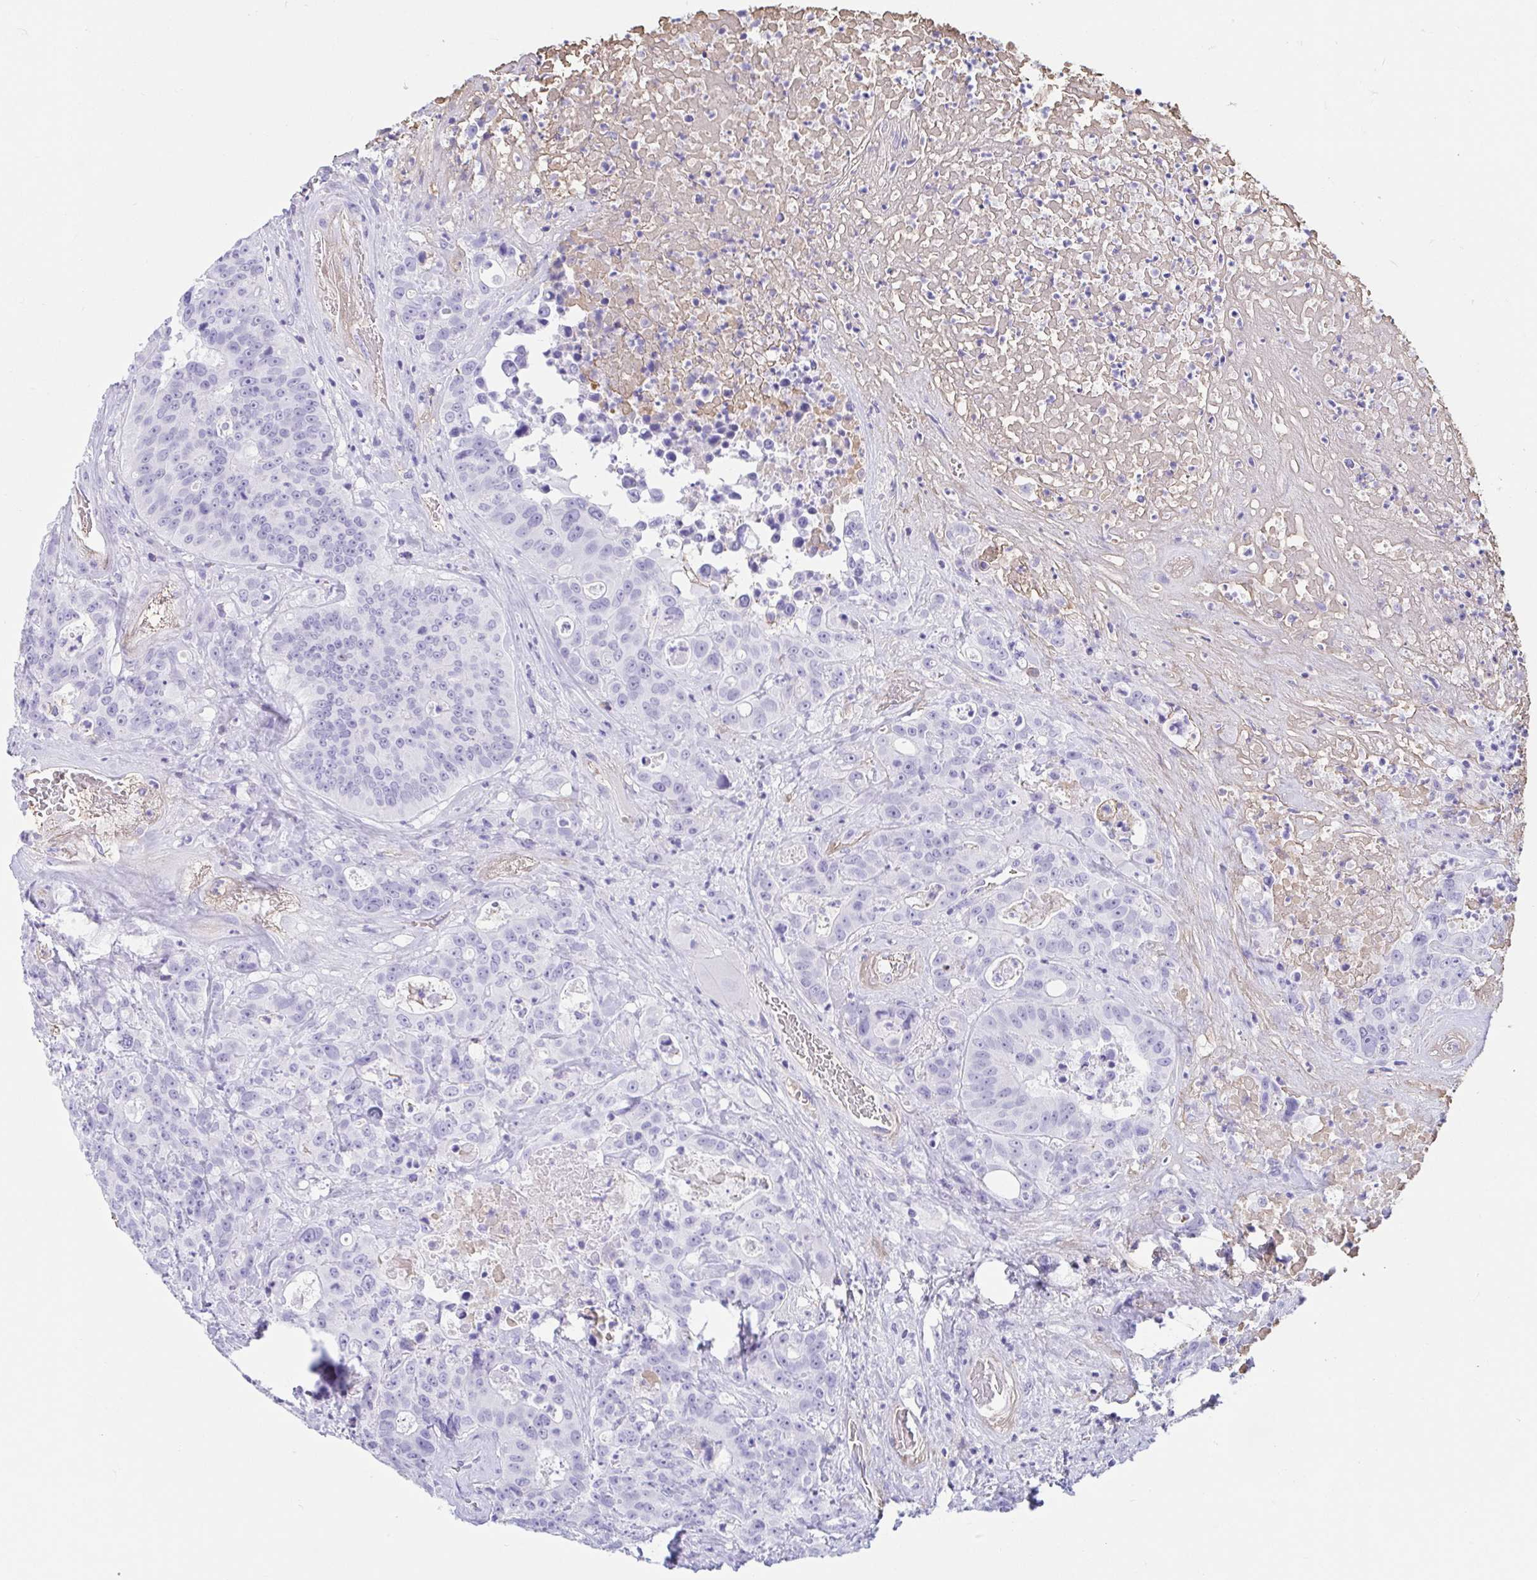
{"staining": {"intensity": "negative", "quantity": "none", "location": "none"}, "tissue": "colorectal cancer", "cell_type": "Tumor cells", "image_type": "cancer", "snomed": [{"axis": "morphology", "description": "Adenocarcinoma, NOS"}, {"axis": "topography", "description": "Rectum"}], "caption": "High power microscopy histopathology image of an immunohistochemistry (IHC) photomicrograph of colorectal cancer, revealing no significant staining in tumor cells. (DAB (3,3'-diaminobenzidine) immunohistochemistry (IHC) visualized using brightfield microscopy, high magnification).", "gene": "GKN1", "patient": {"sex": "female", "age": 62}}